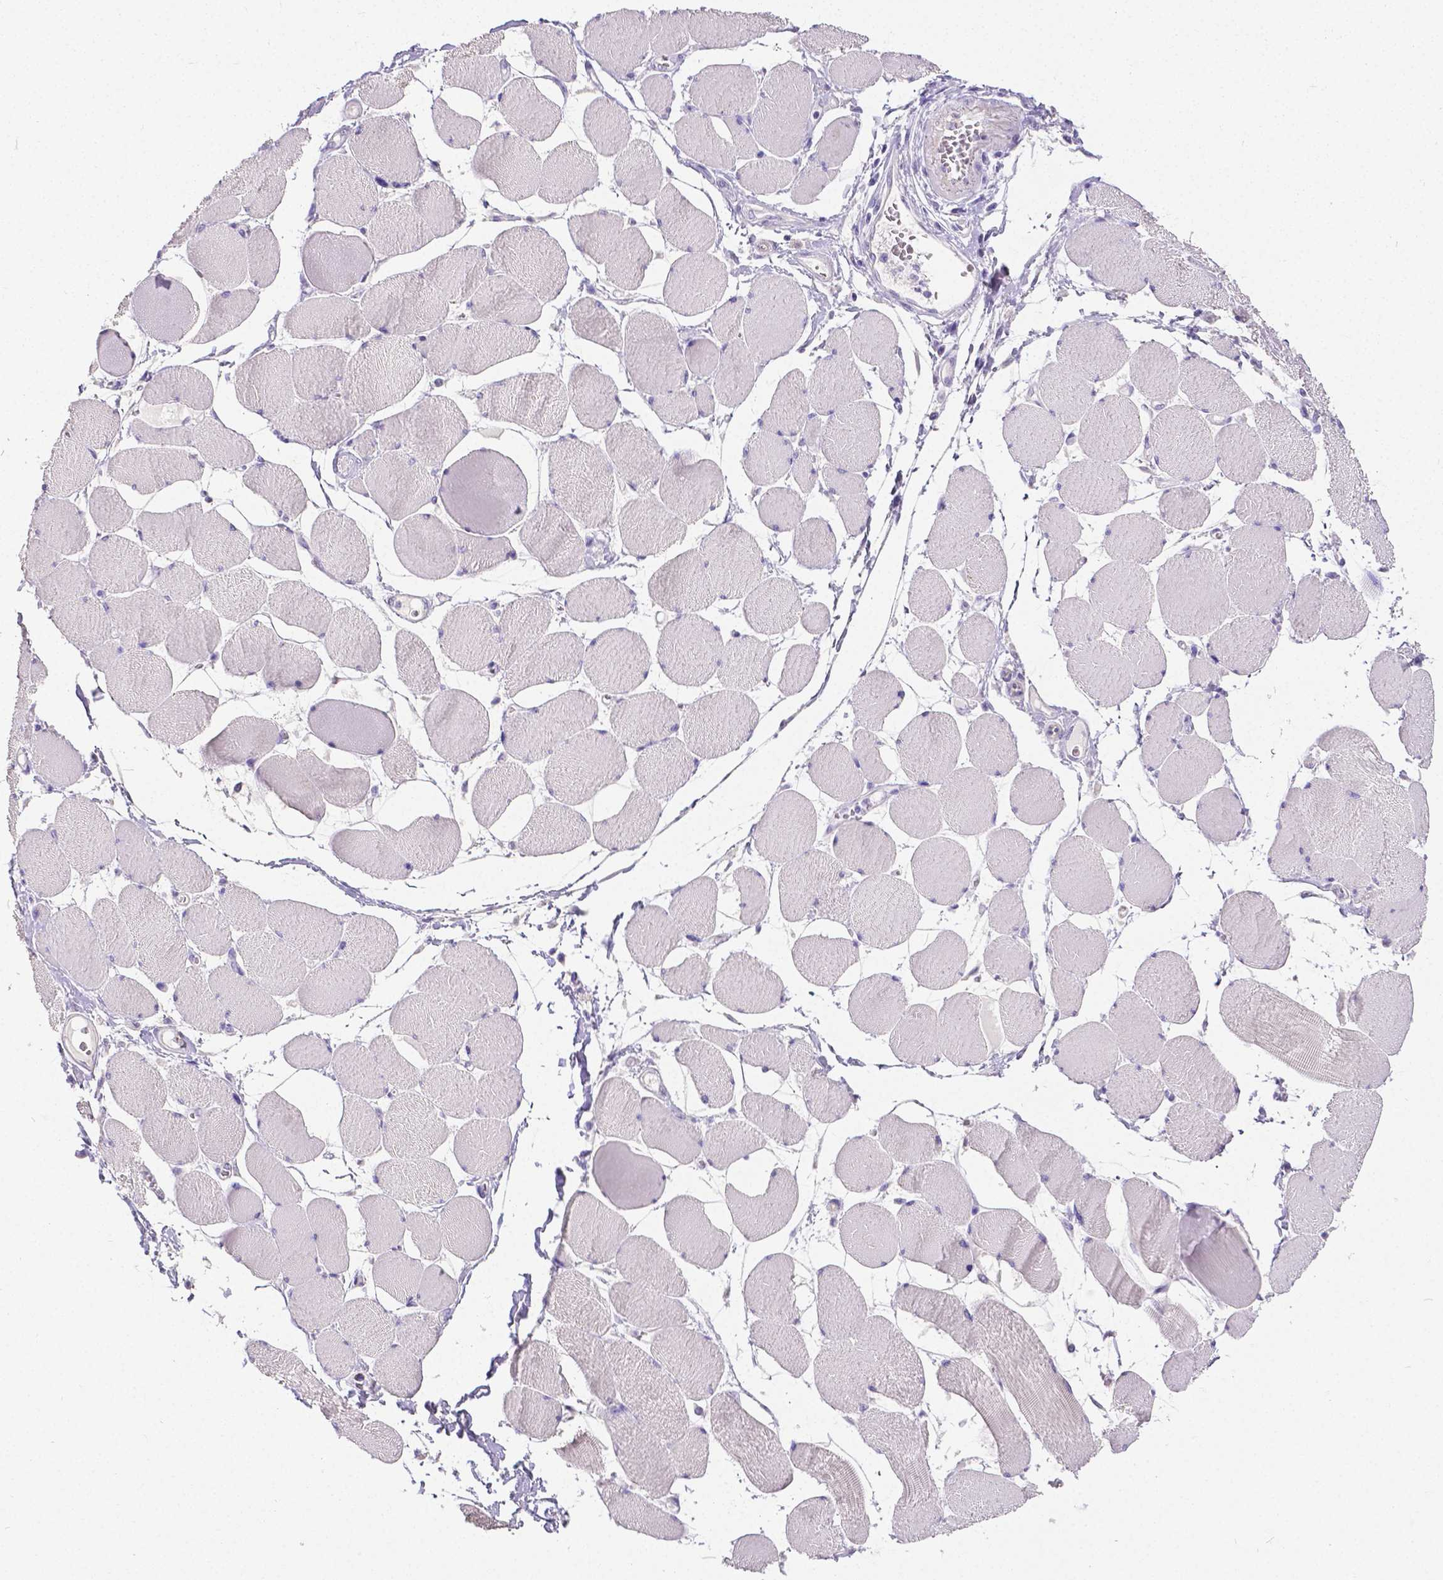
{"staining": {"intensity": "negative", "quantity": "none", "location": "none"}, "tissue": "skeletal muscle", "cell_type": "Myocytes", "image_type": "normal", "snomed": [{"axis": "morphology", "description": "Normal tissue, NOS"}, {"axis": "topography", "description": "Skeletal muscle"}], "caption": "Photomicrograph shows no protein staining in myocytes of normal skeletal muscle.", "gene": "OCLN", "patient": {"sex": "female", "age": 75}}